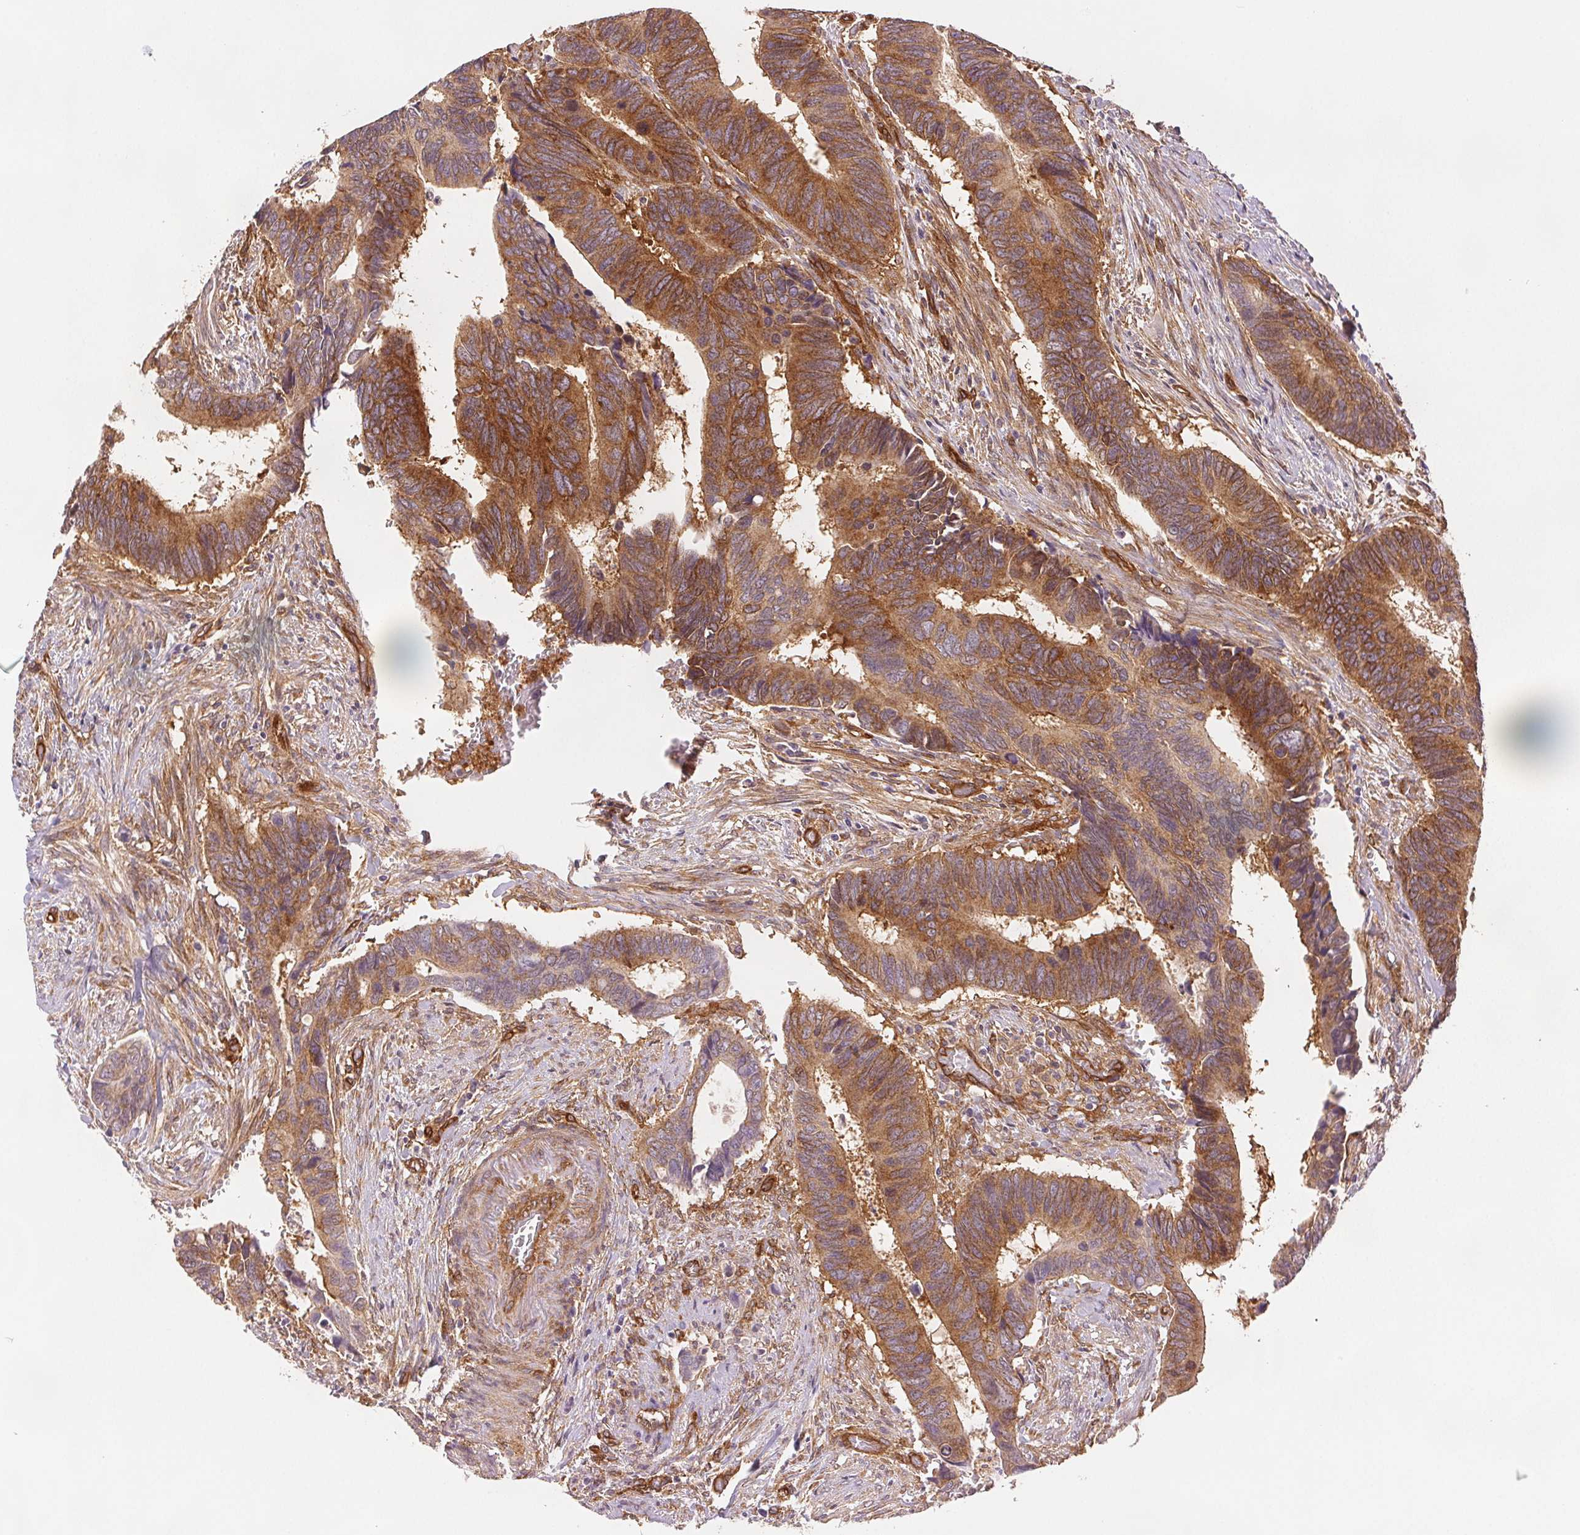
{"staining": {"intensity": "moderate", "quantity": ">75%", "location": "cytoplasmic/membranous"}, "tissue": "colorectal cancer", "cell_type": "Tumor cells", "image_type": "cancer", "snomed": [{"axis": "morphology", "description": "Adenocarcinoma, NOS"}, {"axis": "topography", "description": "Colon"}], "caption": "Brown immunohistochemical staining in colorectal cancer (adenocarcinoma) reveals moderate cytoplasmic/membranous expression in about >75% of tumor cells.", "gene": "DIAPH2", "patient": {"sex": "male", "age": 49}}